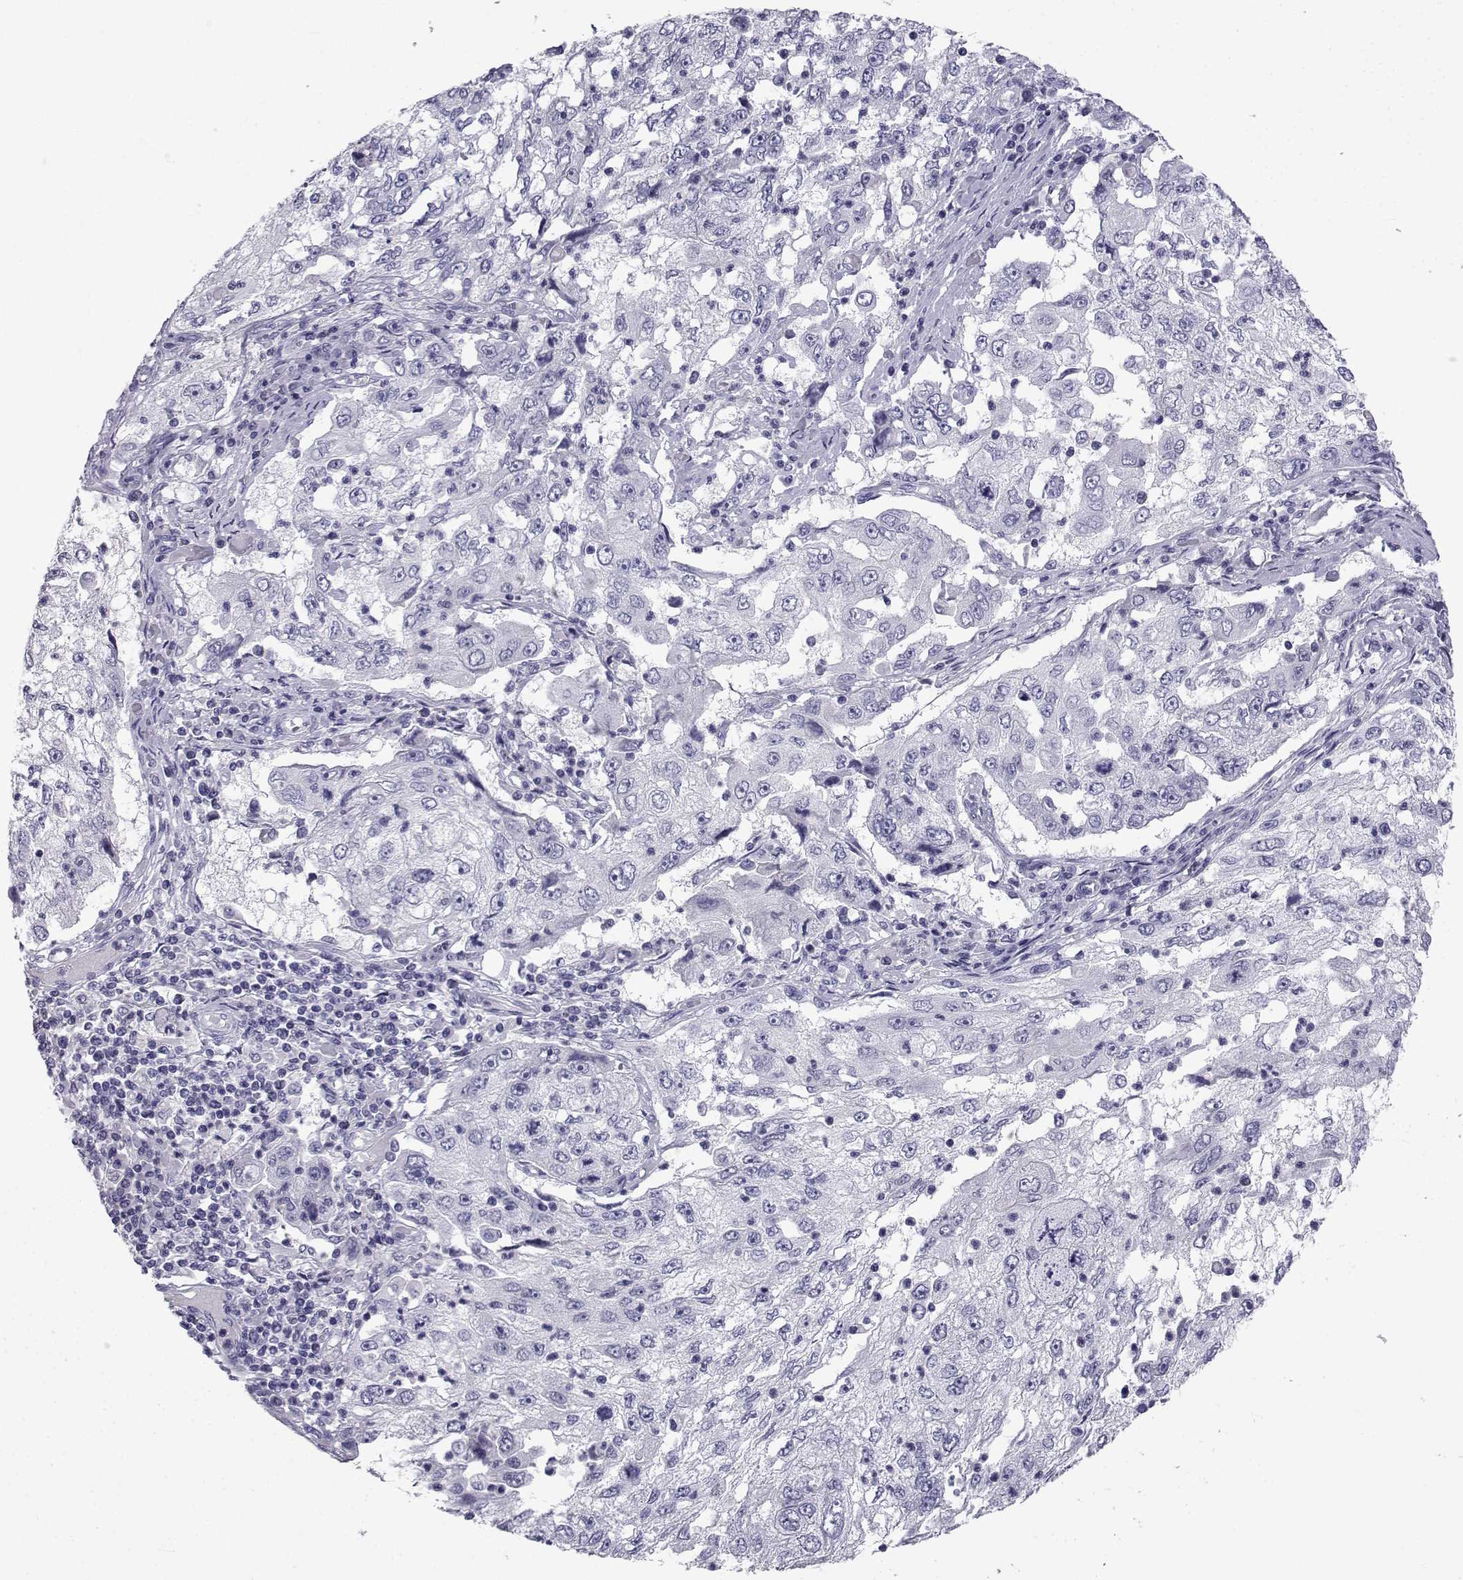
{"staining": {"intensity": "negative", "quantity": "none", "location": "none"}, "tissue": "cervical cancer", "cell_type": "Tumor cells", "image_type": "cancer", "snomed": [{"axis": "morphology", "description": "Squamous cell carcinoma, NOS"}, {"axis": "topography", "description": "Cervix"}], "caption": "DAB immunohistochemical staining of human squamous cell carcinoma (cervical) displays no significant expression in tumor cells.", "gene": "PCSK1N", "patient": {"sex": "female", "age": 36}}